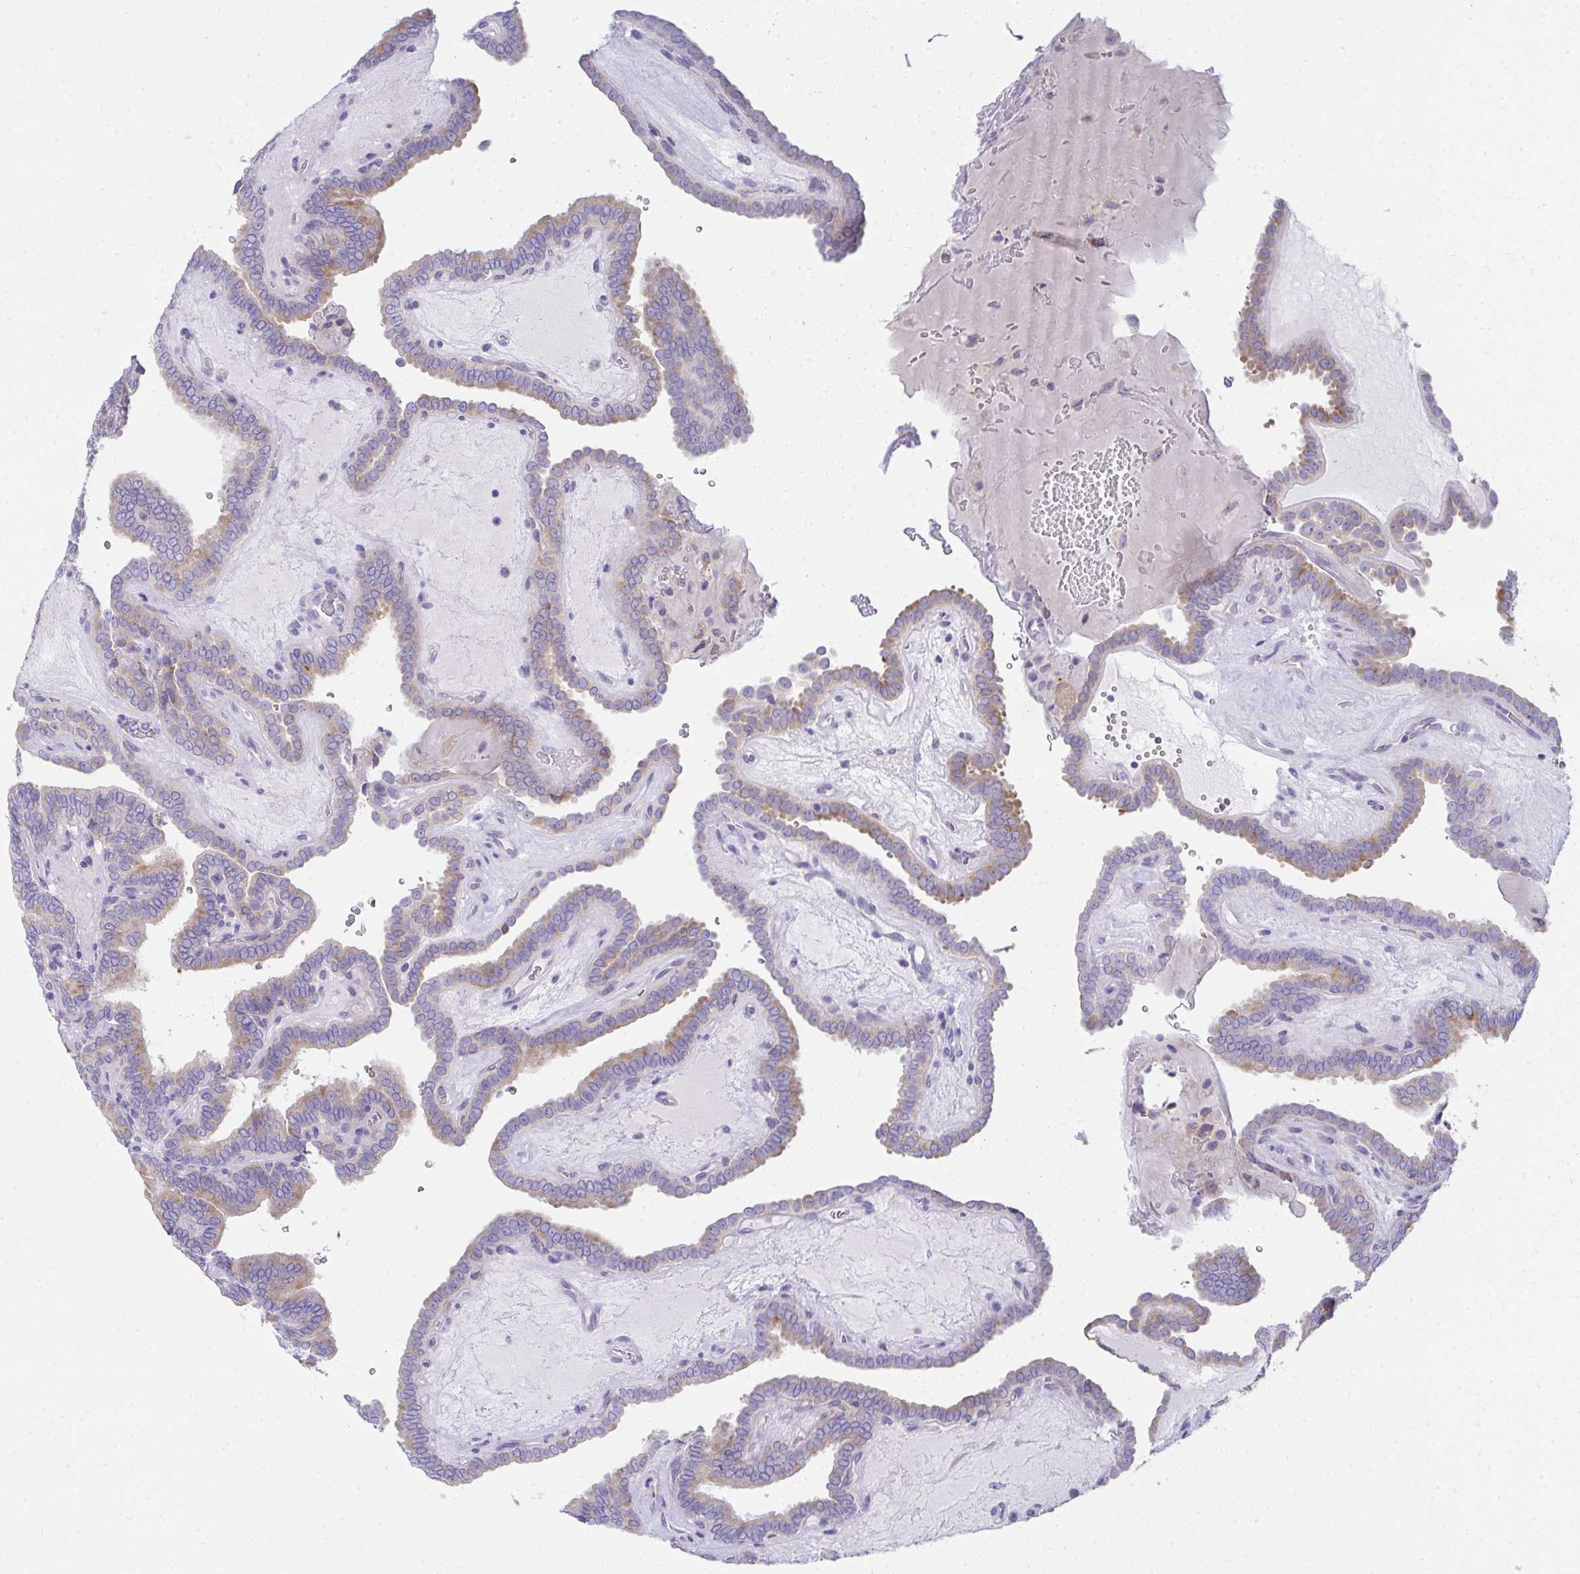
{"staining": {"intensity": "weak", "quantity": ">75%", "location": "cytoplasmic/membranous"}, "tissue": "thyroid cancer", "cell_type": "Tumor cells", "image_type": "cancer", "snomed": [{"axis": "morphology", "description": "Papillary adenocarcinoma, NOS"}, {"axis": "topography", "description": "Thyroid gland"}], "caption": "Papillary adenocarcinoma (thyroid) tissue displays weak cytoplasmic/membranous expression in about >75% of tumor cells", "gene": "FASLG", "patient": {"sex": "female", "age": 21}}